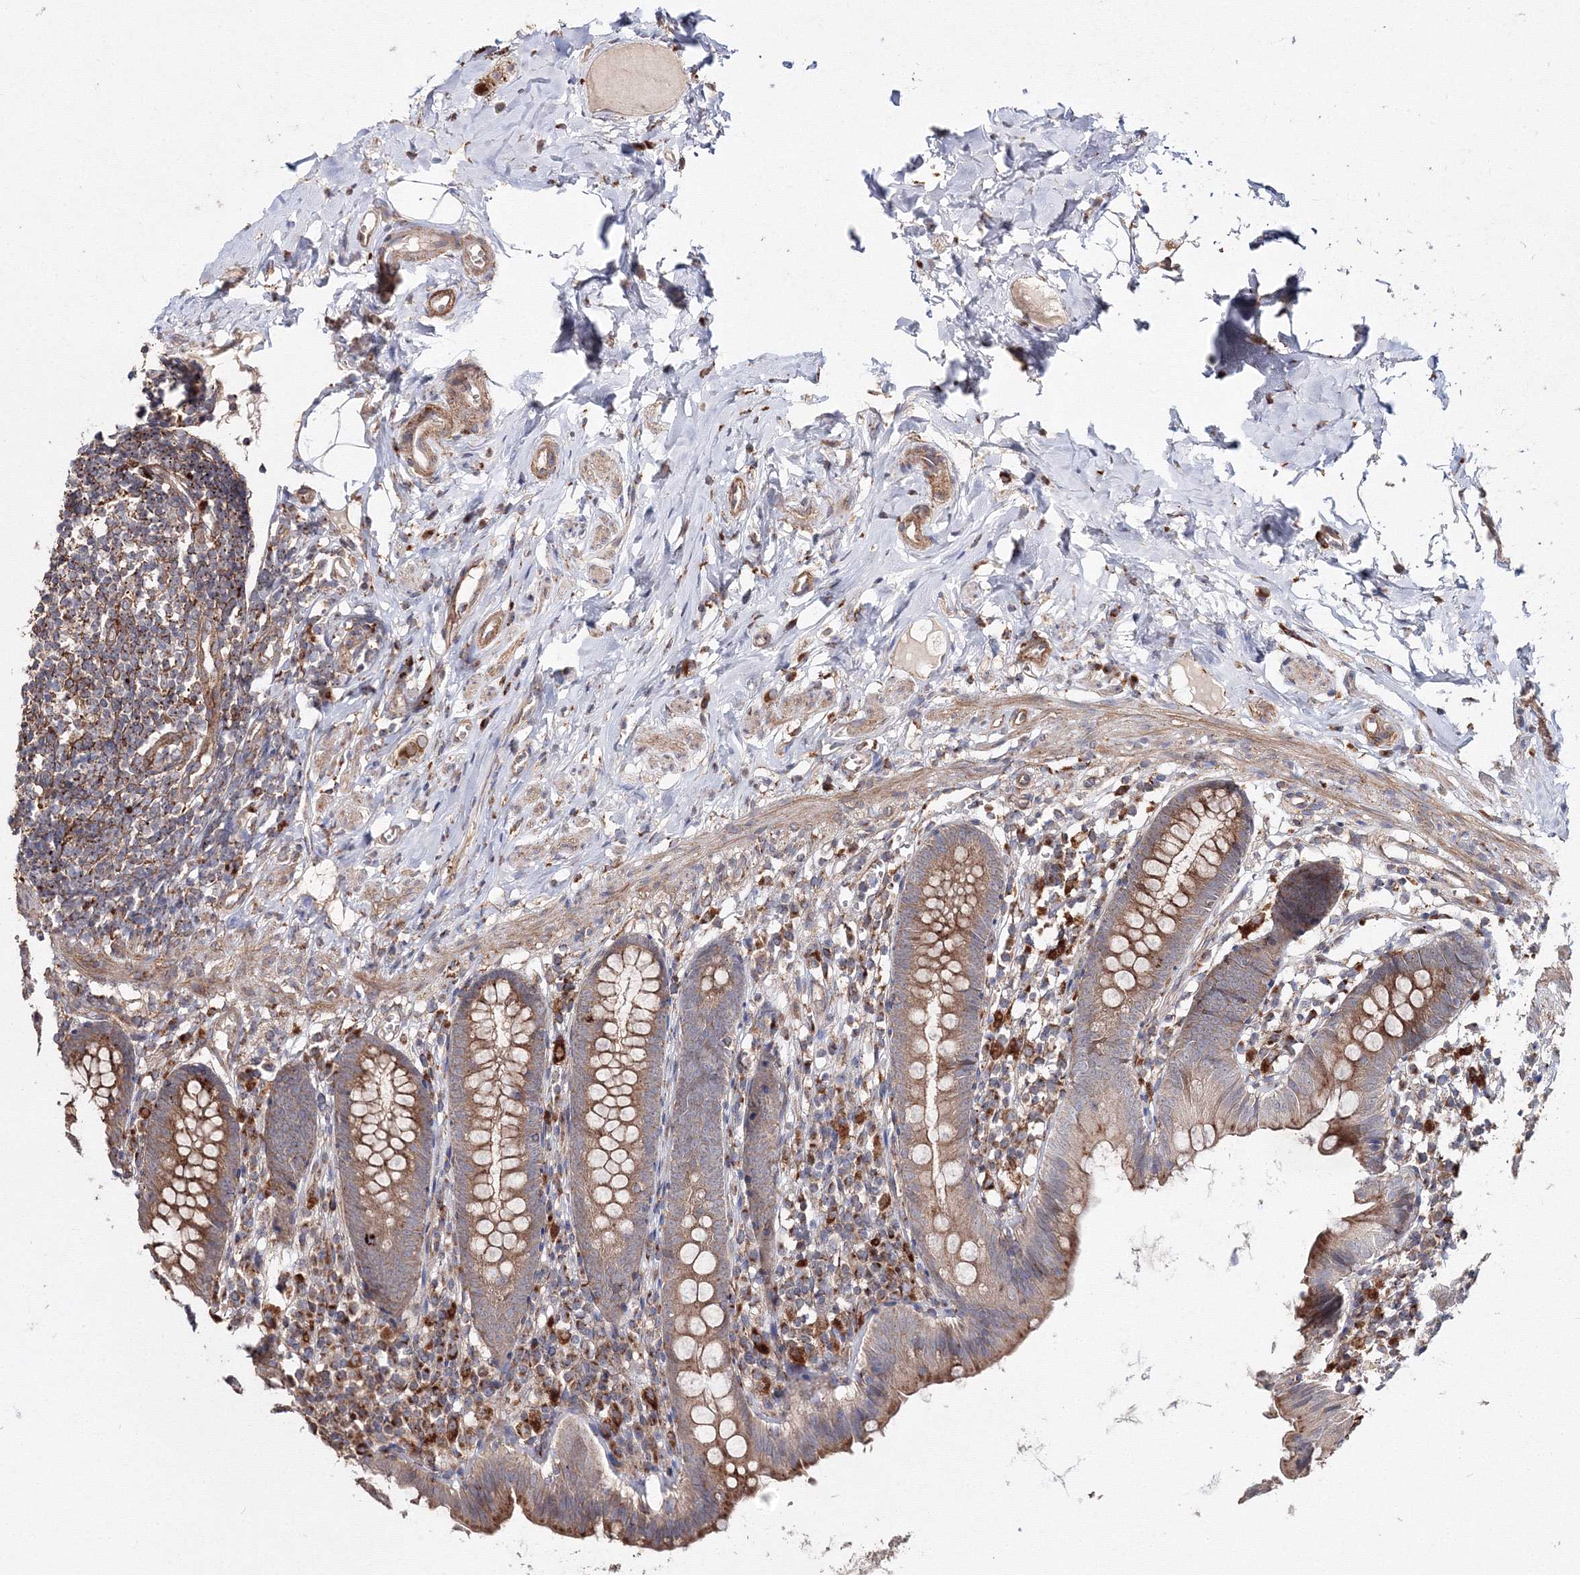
{"staining": {"intensity": "moderate", "quantity": ">75%", "location": "cytoplasmic/membranous"}, "tissue": "appendix", "cell_type": "Glandular cells", "image_type": "normal", "snomed": [{"axis": "morphology", "description": "Normal tissue, NOS"}, {"axis": "topography", "description": "Appendix"}], "caption": "Immunohistochemistry of unremarkable human appendix demonstrates medium levels of moderate cytoplasmic/membranous positivity in about >75% of glandular cells.", "gene": "DDO", "patient": {"sex": "male", "age": 52}}